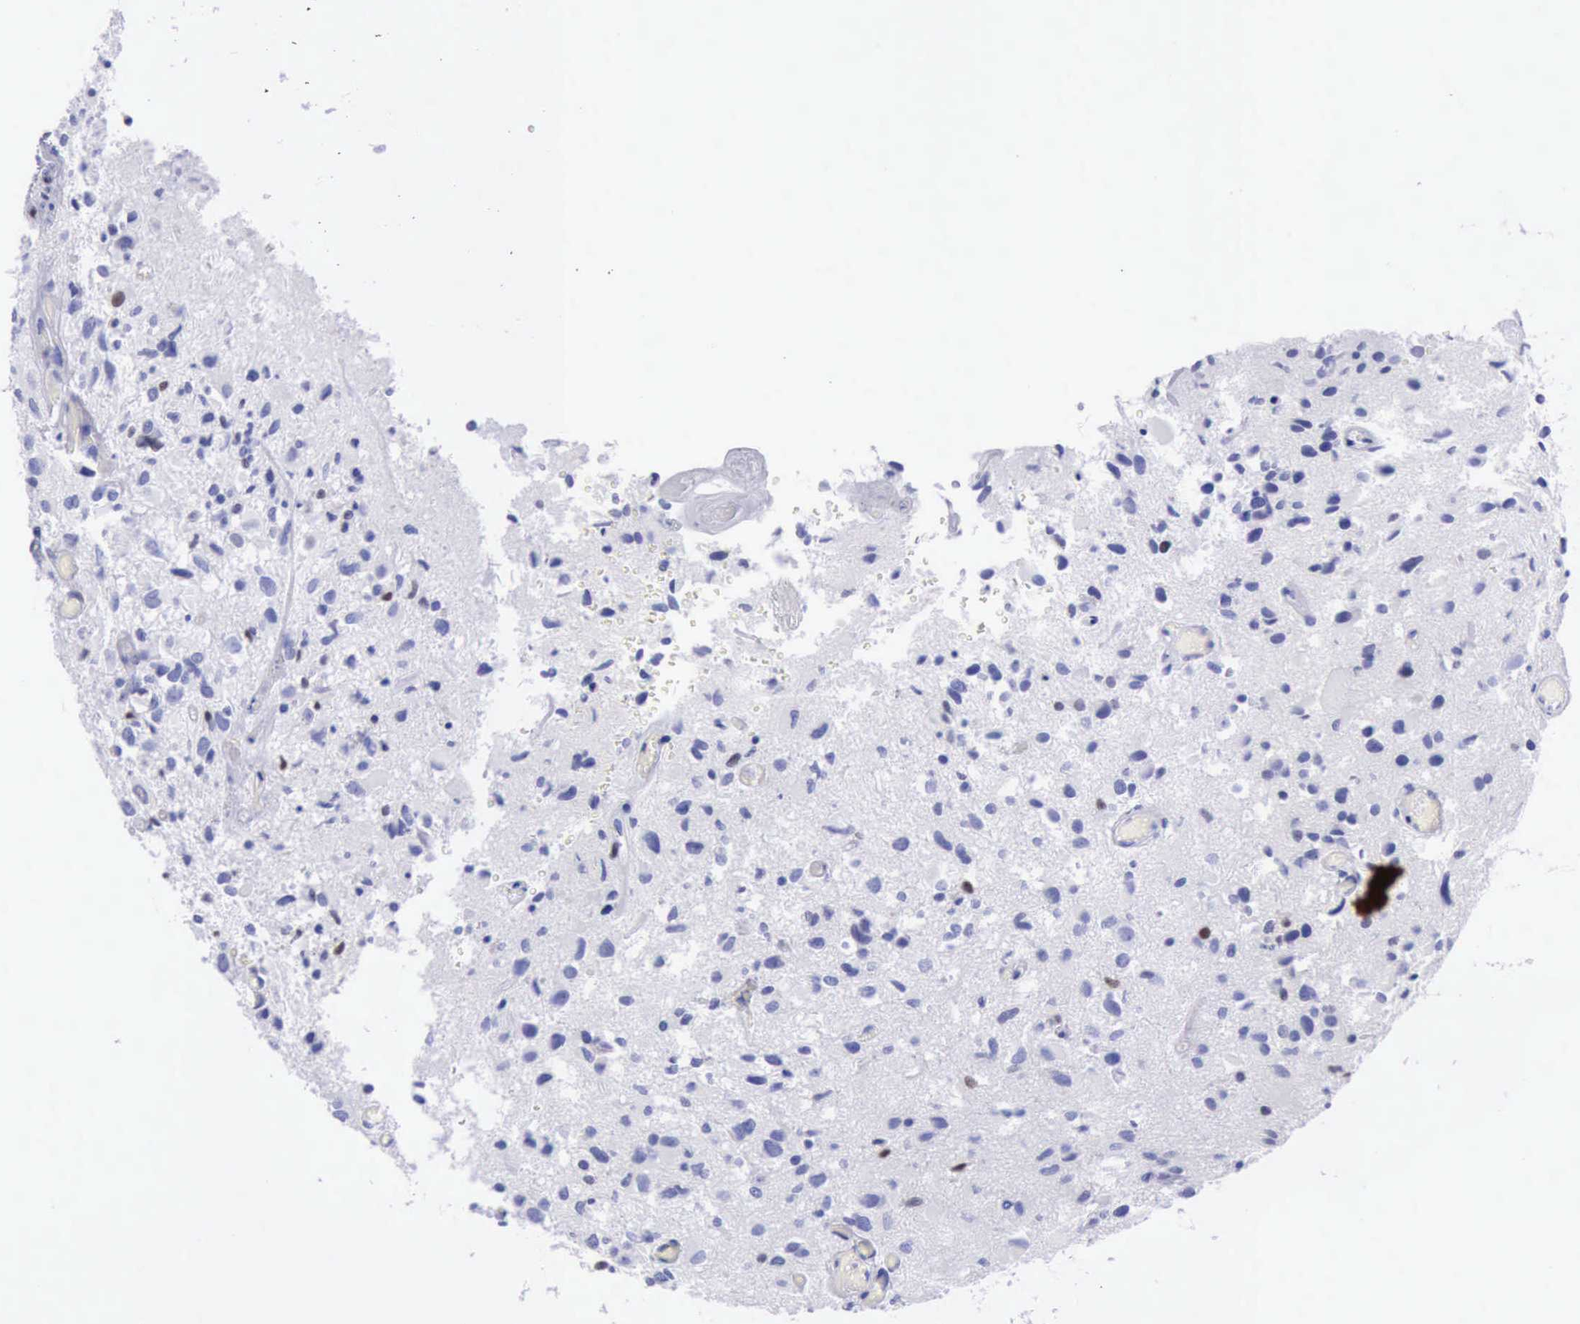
{"staining": {"intensity": "strong", "quantity": "<25%", "location": "nuclear"}, "tissue": "glioma", "cell_type": "Tumor cells", "image_type": "cancer", "snomed": [{"axis": "morphology", "description": "Glioma, malignant, High grade"}, {"axis": "topography", "description": "Brain"}], "caption": "Immunohistochemical staining of human glioma reveals medium levels of strong nuclear positivity in approximately <25% of tumor cells.", "gene": "MCM2", "patient": {"sex": "male", "age": 69}}